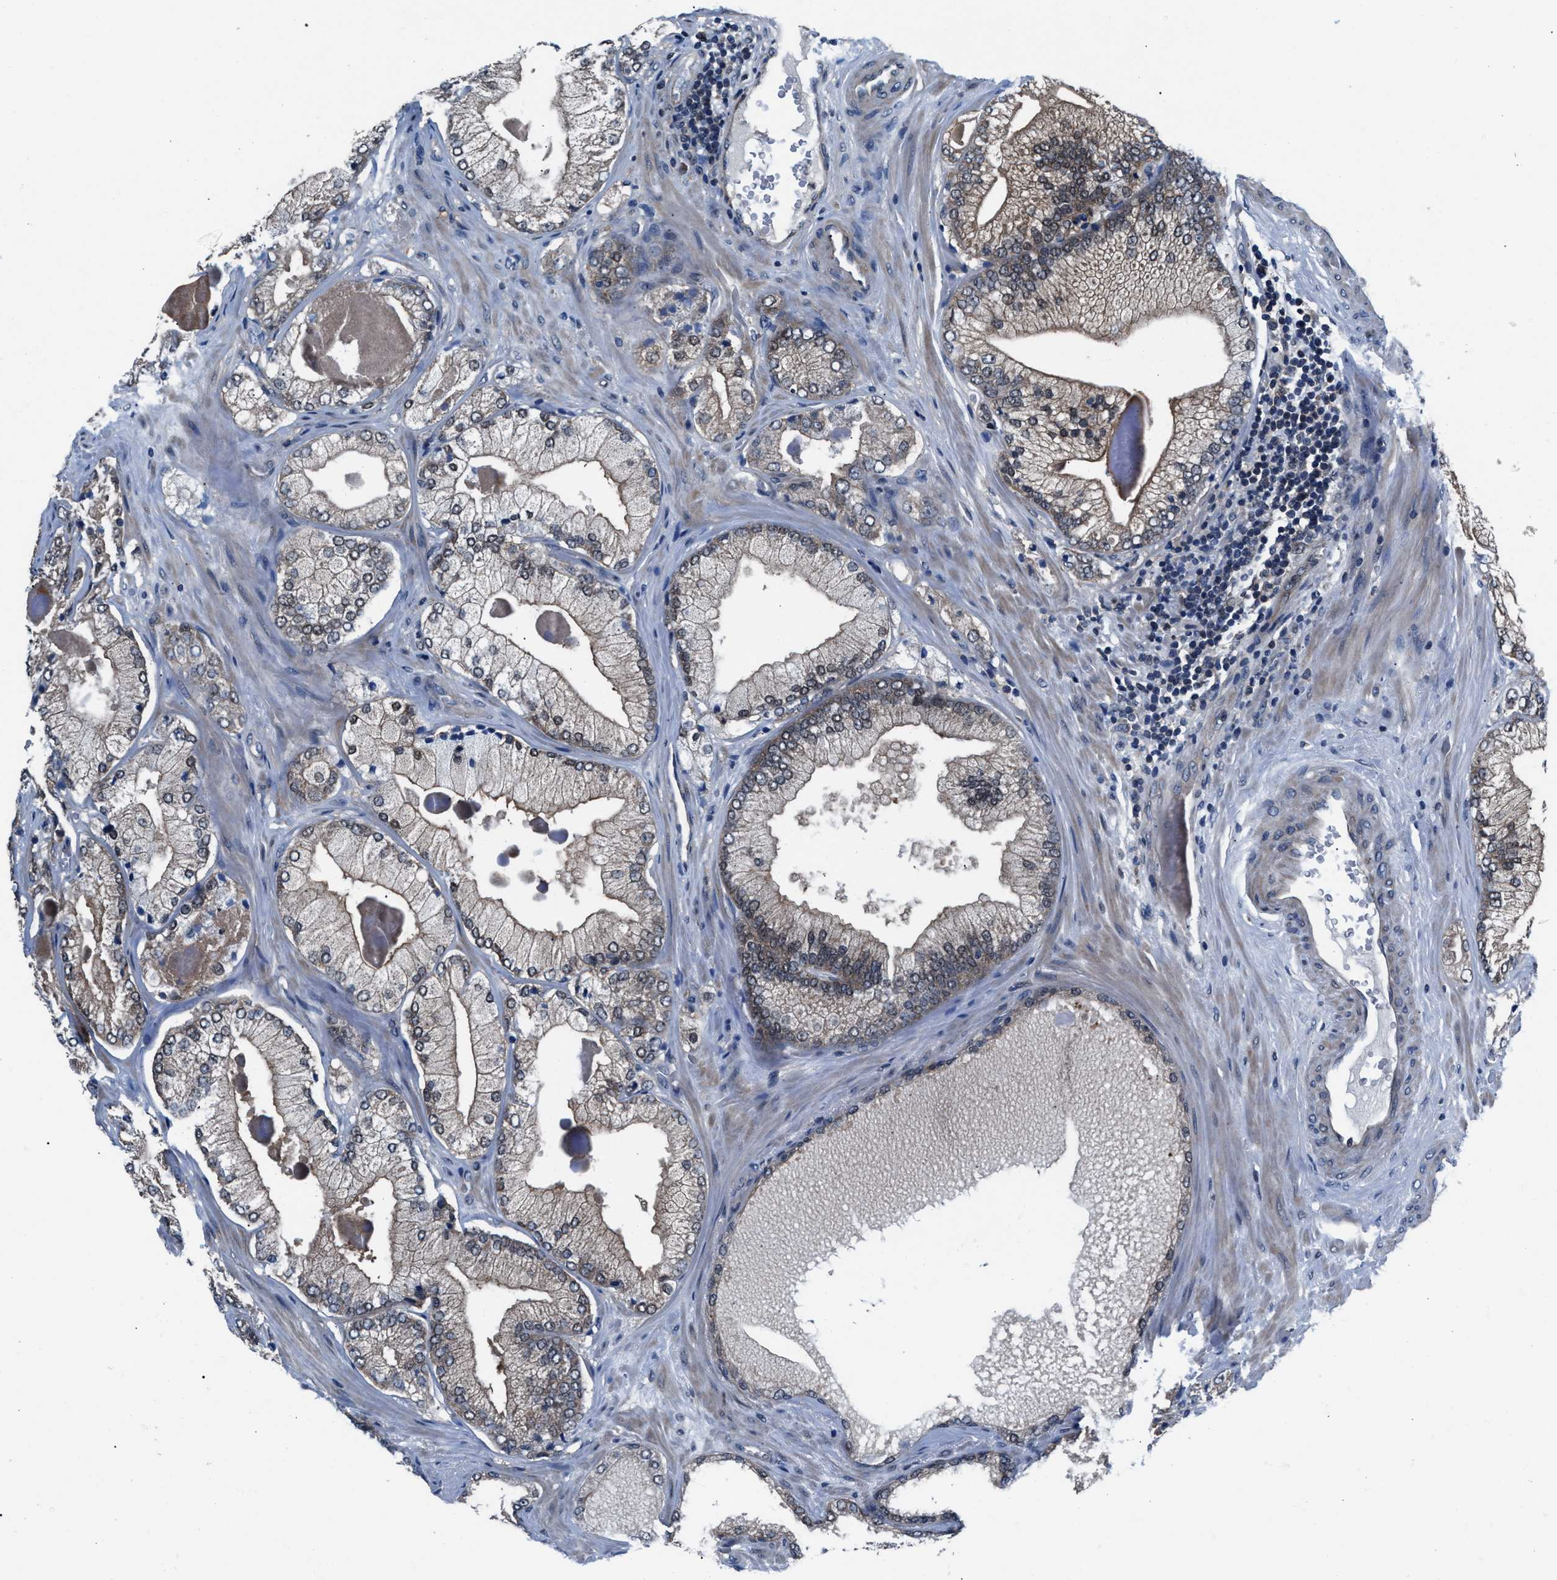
{"staining": {"intensity": "weak", "quantity": "<25%", "location": "cytoplasmic/membranous"}, "tissue": "prostate cancer", "cell_type": "Tumor cells", "image_type": "cancer", "snomed": [{"axis": "morphology", "description": "Adenocarcinoma, Low grade"}, {"axis": "topography", "description": "Prostate"}], "caption": "The photomicrograph reveals no significant positivity in tumor cells of prostate adenocarcinoma (low-grade). (Brightfield microscopy of DAB immunohistochemistry at high magnification).", "gene": "PRPSAP2", "patient": {"sex": "male", "age": 65}}